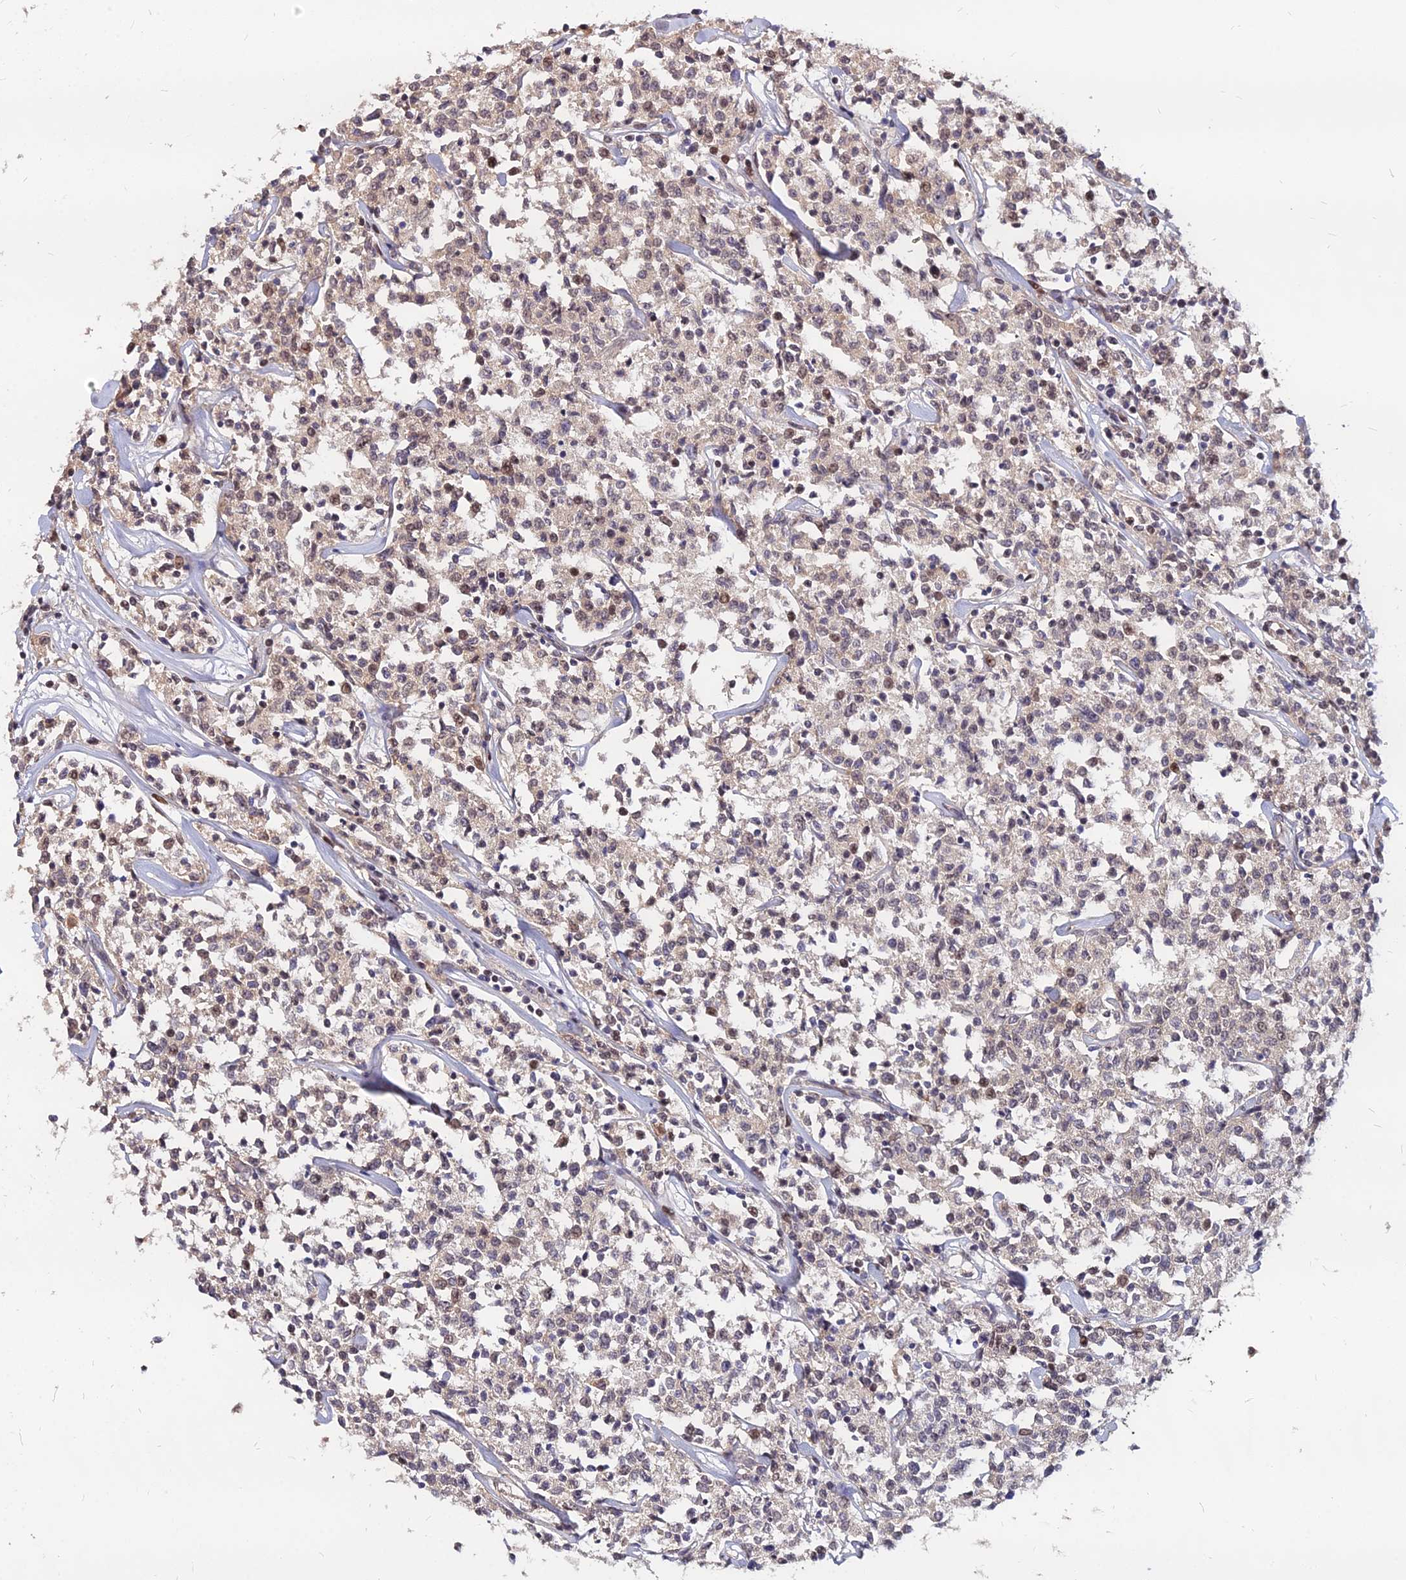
{"staining": {"intensity": "weak", "quantity": "<25%", "location": "nuclear"}, "tissue": "lymphoma", "cell_type": "Tumor cells", "image_type": "cancer", "snomed": [{"axis": "morphology", "description": "Malignant lymphoma, non-Hodgkin's type, Low grade"}, {"axis": "topography", "description": "Small intestine"}], "caption": "Tumor cells show no significant protein expression in lymphoma.", "gene": "C11orf68", "patient": {"sex": "female", "age": 59}}